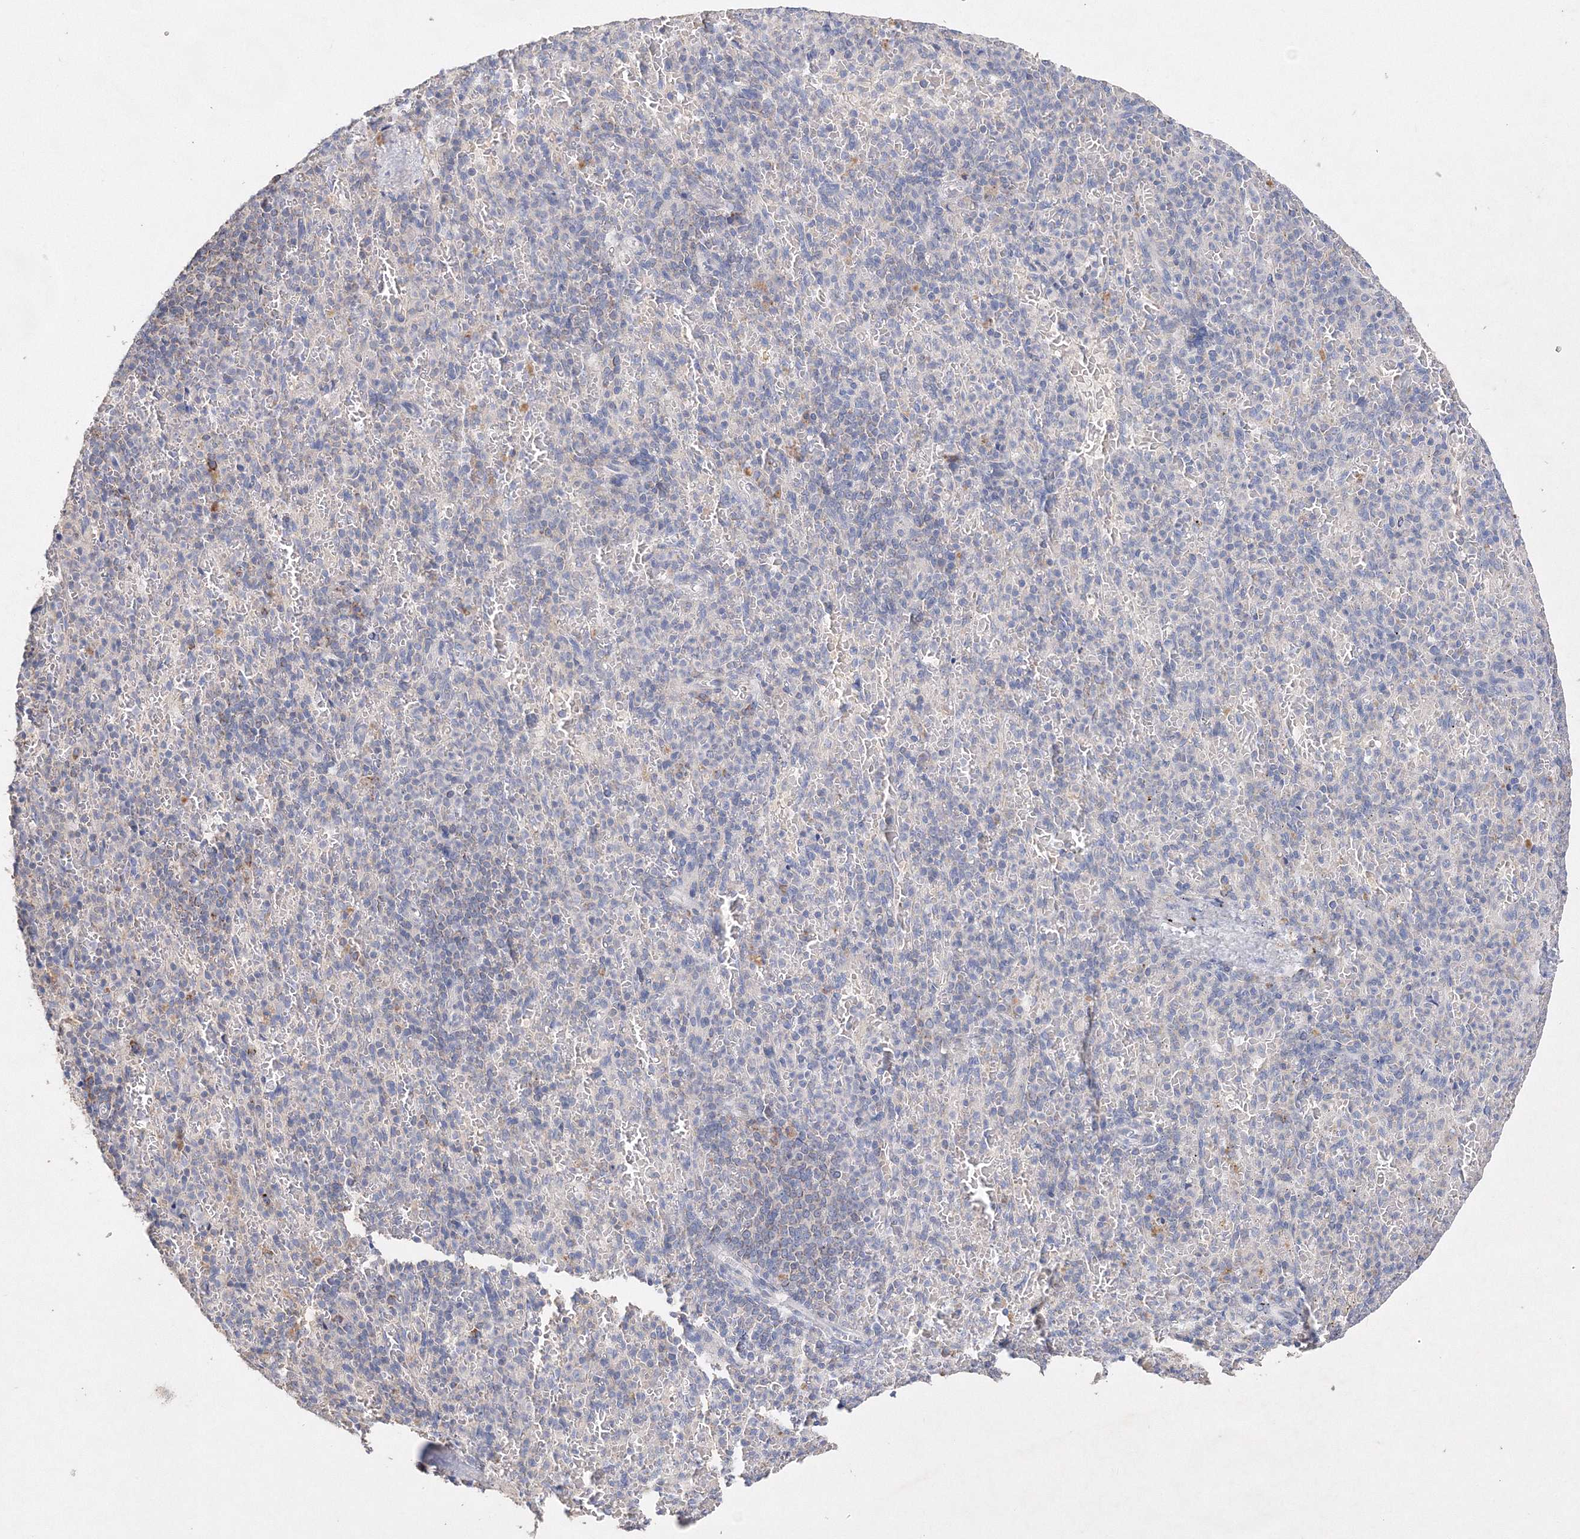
{"staining": {"intensity": "negative", "quantity": "none", "location": "none"}, "tissue": "spleen", "cell_type": "Cells in red pulp", "image_type": "normal", "snomed": [{"axis": "morphology", "description": "Normal tissue, NOS"}, {"axis": "topography", "description": "Spleen"}], "caption": "High power microscopy histopathology image of an immunohistochemistry (IHC) photomicrograph of normal spleen, revealing no significant staining in cells in red pulp.", "gene": "GLS", "patient": {"sex": "female", "age": 74}}